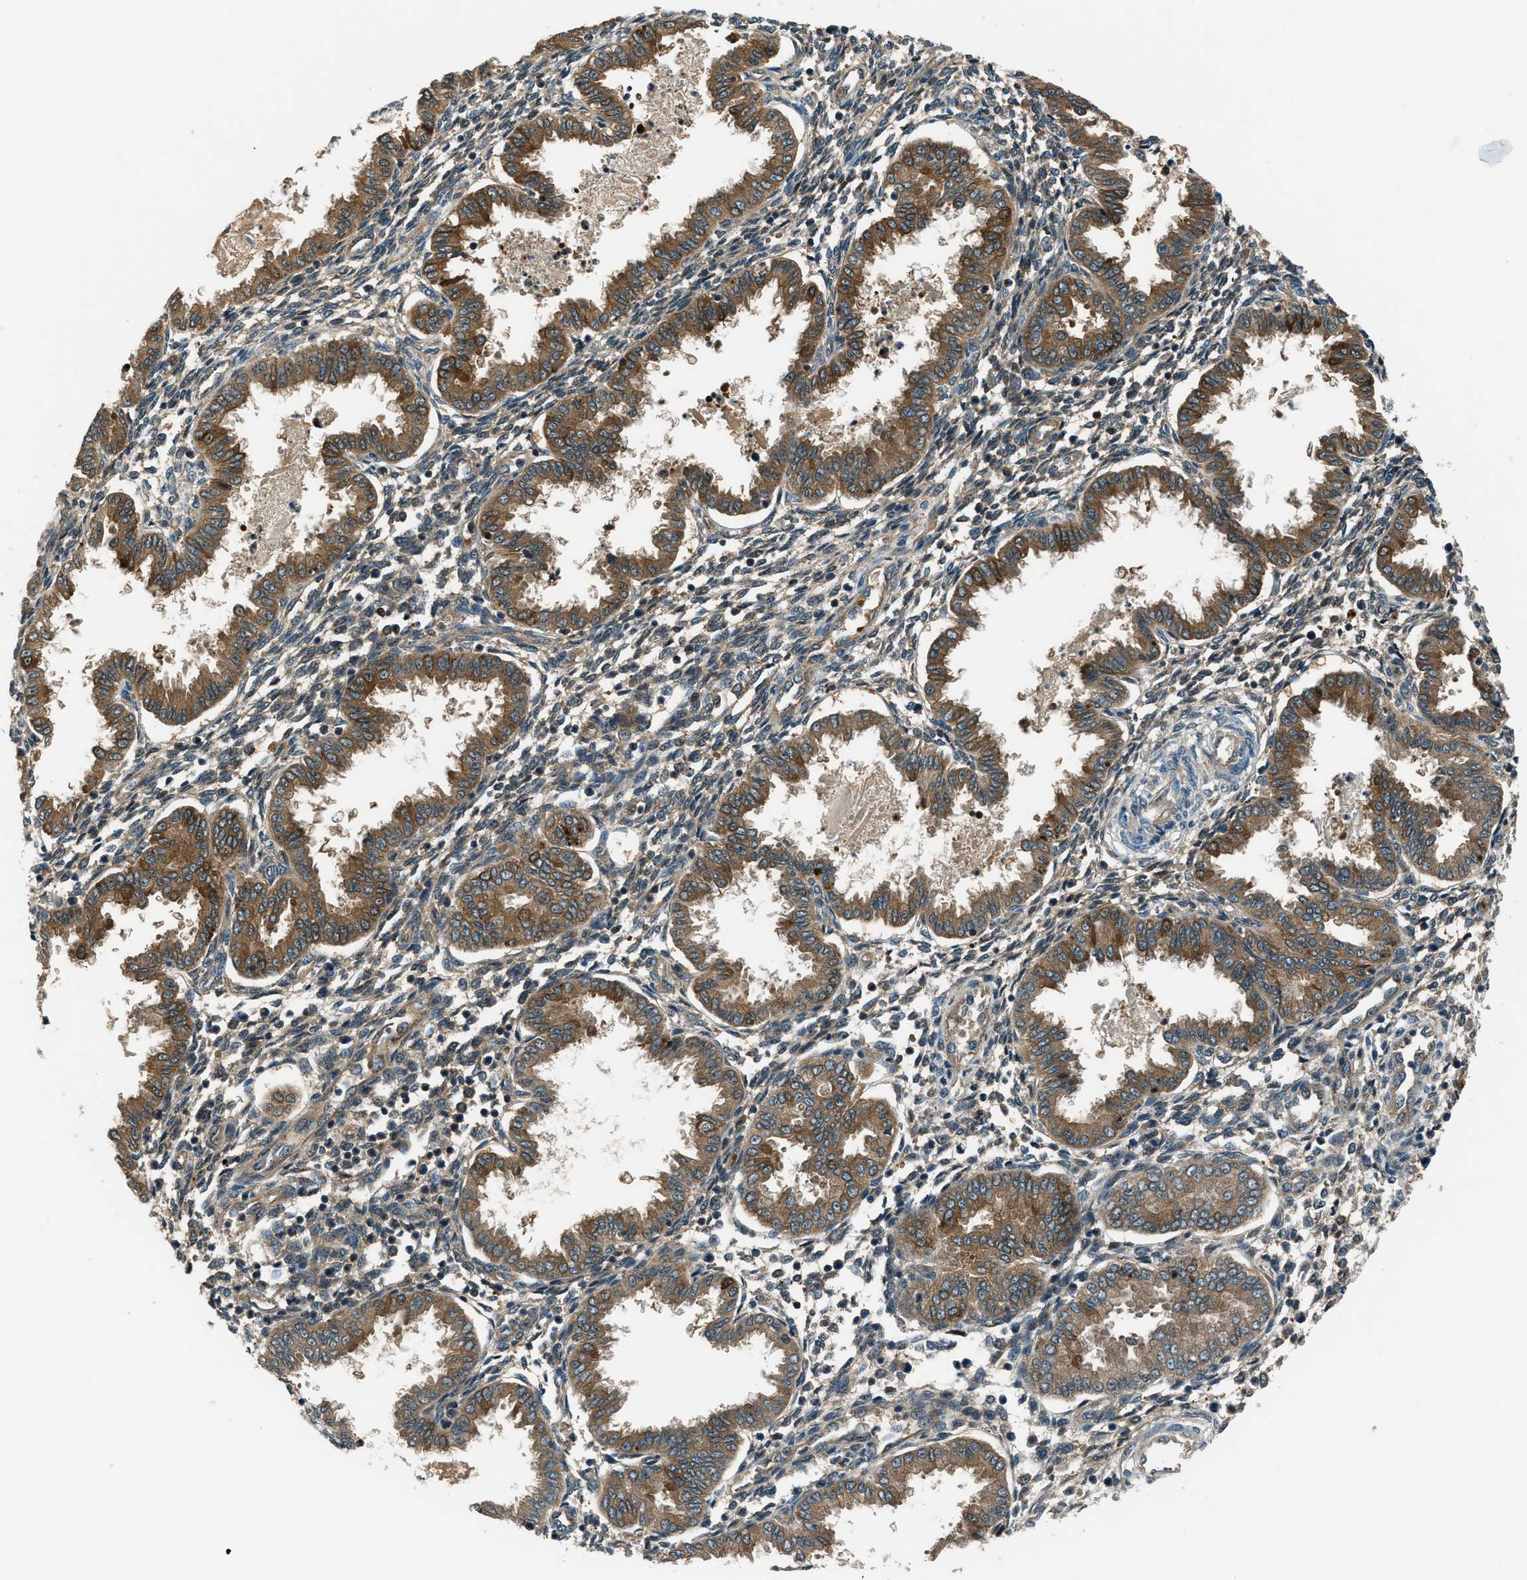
{"staining": {"intensity": "weak", "quantity": "25%-75%", "location": "cytoplasmic/membranous"}, "tissue": "endometrium", "cell_type": "Cells in endometrial stroma", "image_type": "normal", "snomed": [{"axis": "morphology", "description": "Normal tissue, NOS"}, {"axis": "topography", "description": "Endometrium"}], "caption": "Immunohistochemical staining of normal endometrium reveals weak cytoplasmic/membranous protein positivity in approximately 25%-75% of cells in endometrial stroma.", "gene": "HEBP2", "patient": {"sex": "female", "age": 33}}